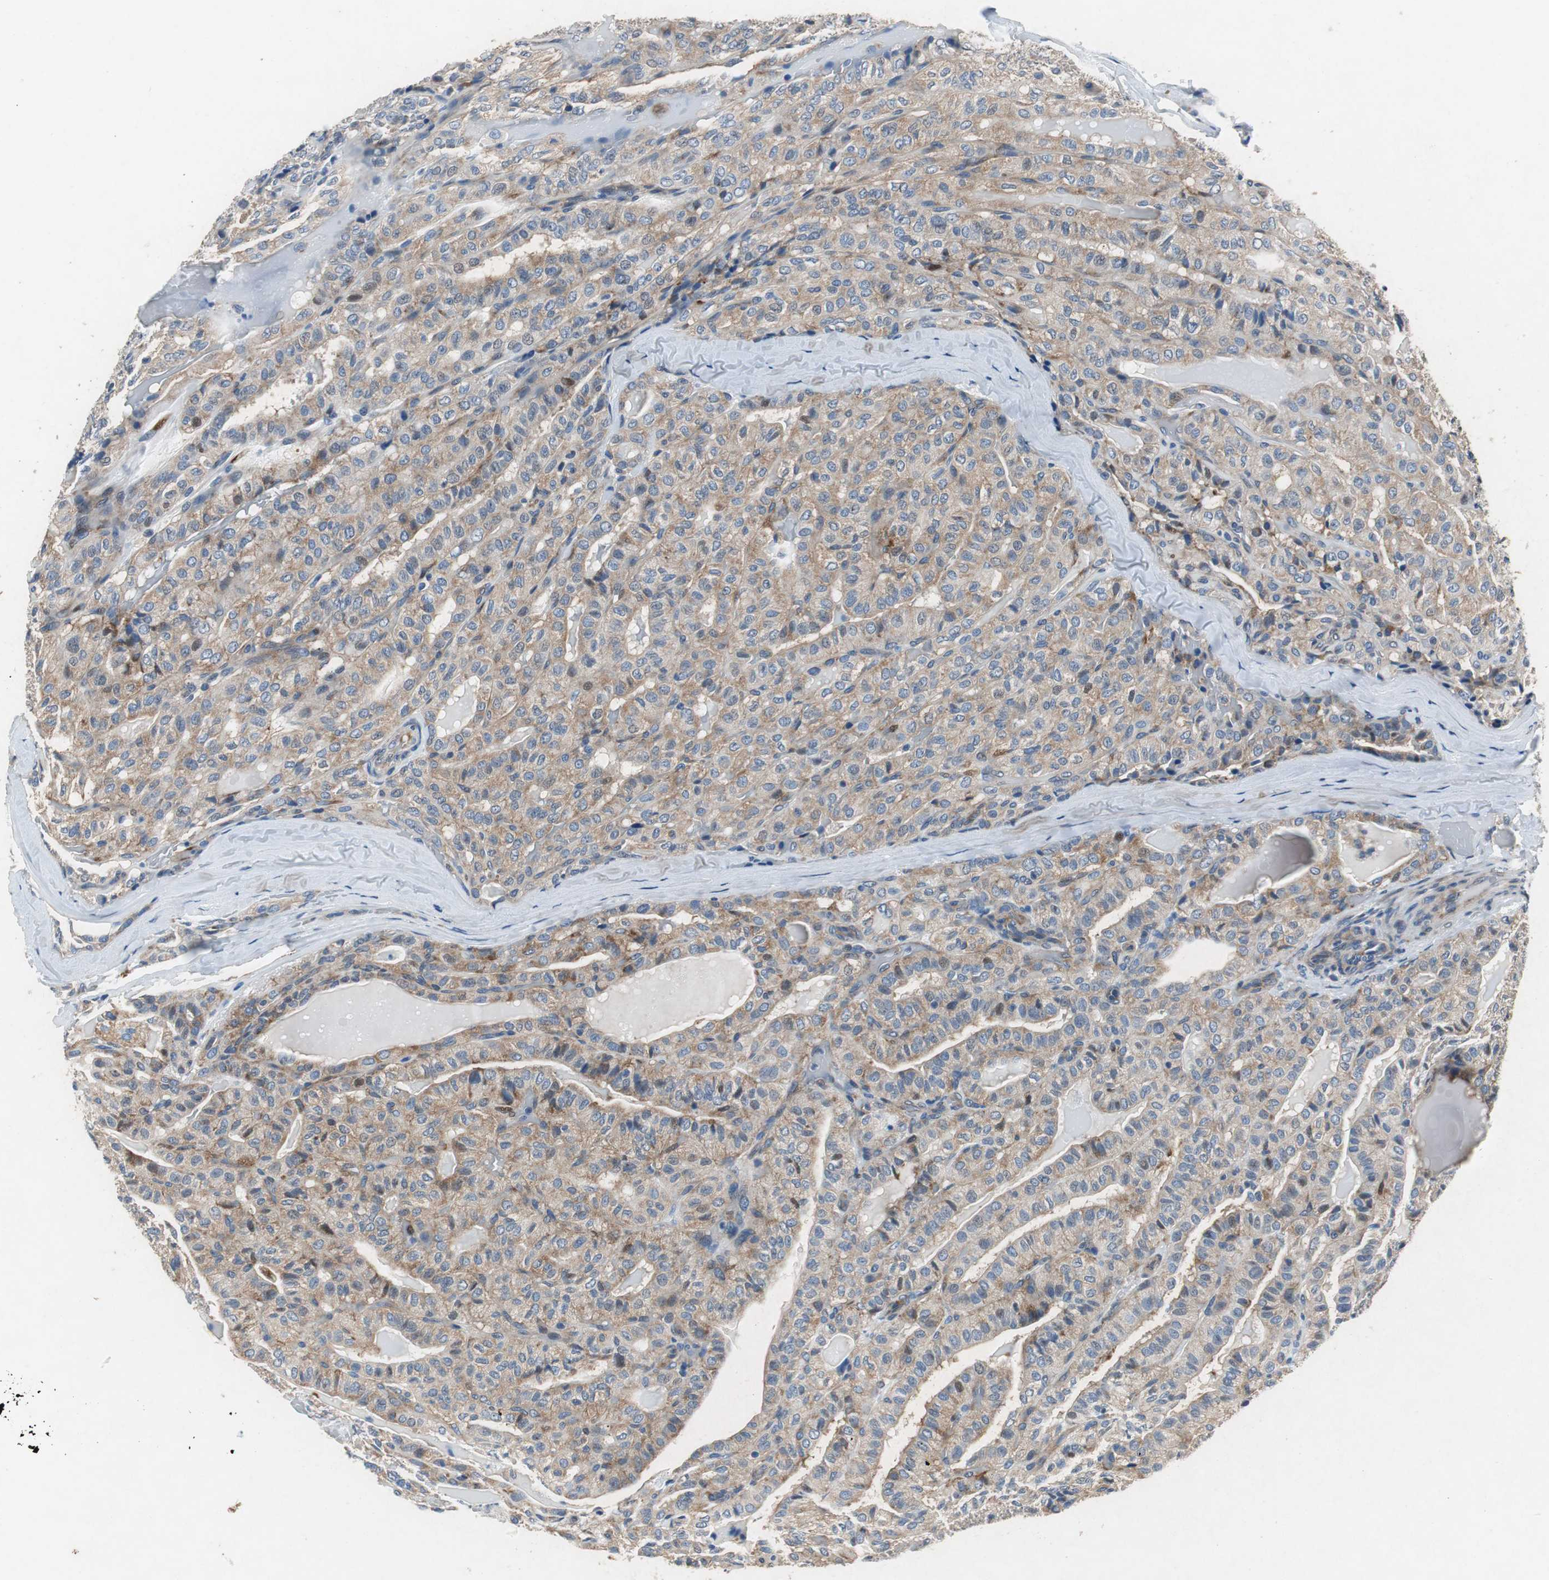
{"staining": {"intensity": "moderate", "quantity": ">75%", "location": "cytoplasmic/membranous"}, "tissue": "thyroid cancer", "cell_type": "Tumor cells", "image_type": "cancer", "snomed": [{"axis": "morphology", "description": "Papillary adenocarcinoma, NOS"}, {"axis": "topography", "description": "Thyroid gland"}], "caption": "Protein expression by immunohistochemistry (IHC) exhibits moderate cytoplasmic/membranous expression in about >75% of tumor cells in papillary adenocarcinoma (thyroid). (DAB (3,3'-diaminobenzidine) IHC, brown staining for protein, blue staining for nuclei).", "gene": "RPL35", "patient": {"sex": "male", "age": 77}}